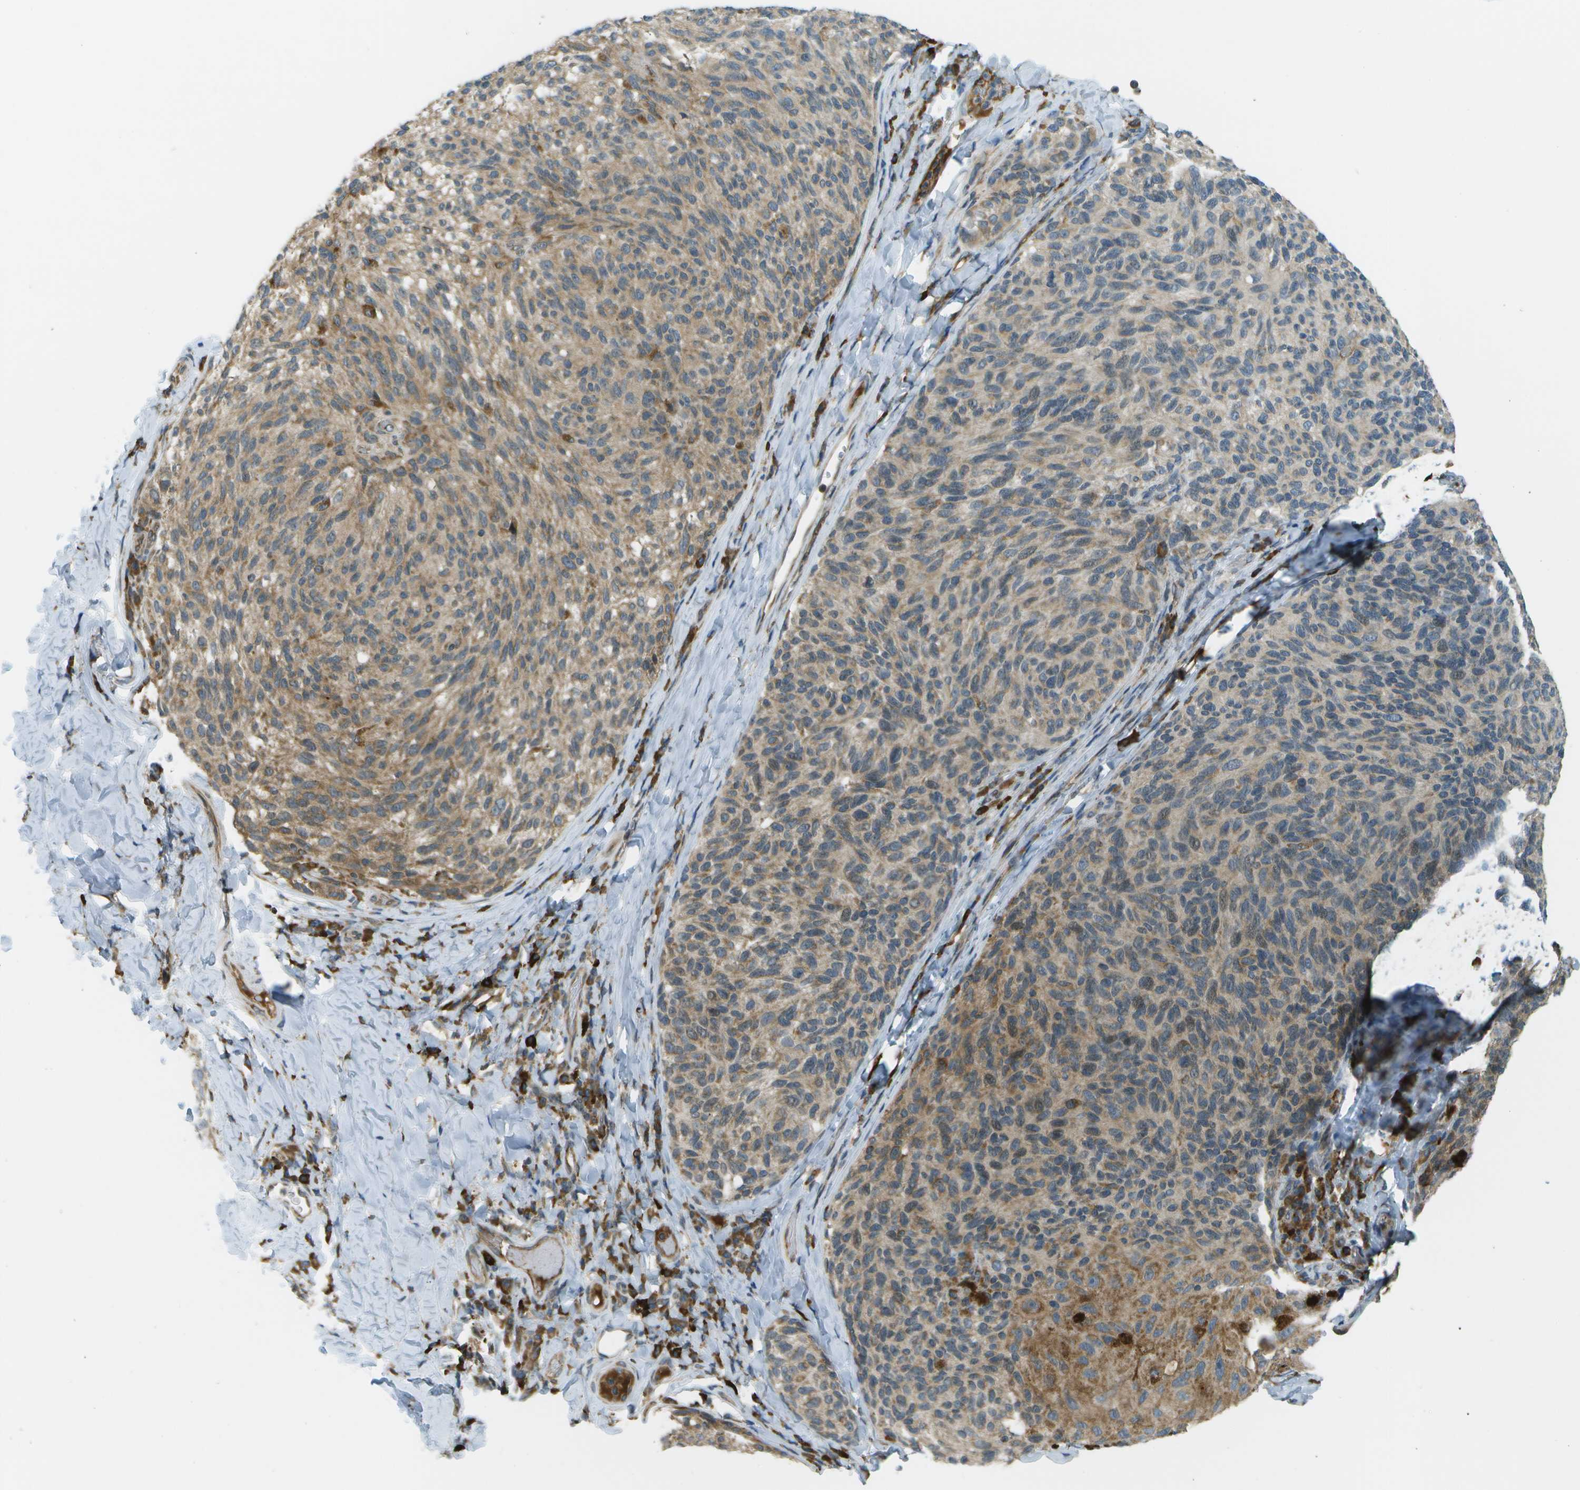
{"staining": {"intensity": "moderate", "quantity": "25%-75%", "location": "cytoplasmic/membranous"}, "tissue": "melanoma", "cell_type": "Tumor cells", "image_type": "cancer", "snomed": [{"axis": "morphology", "description": "Malignant melanoma, NOS"}, {"axis": "topography", "description": "Skin"}], "caption": "A photomicrograph of human malignant melanoma stained for a protein displays moderate cytoplasmic/membranous brown staining in tumor cells.", "gene": "USP30", "patient": {"sex": "female", "age": 73}}